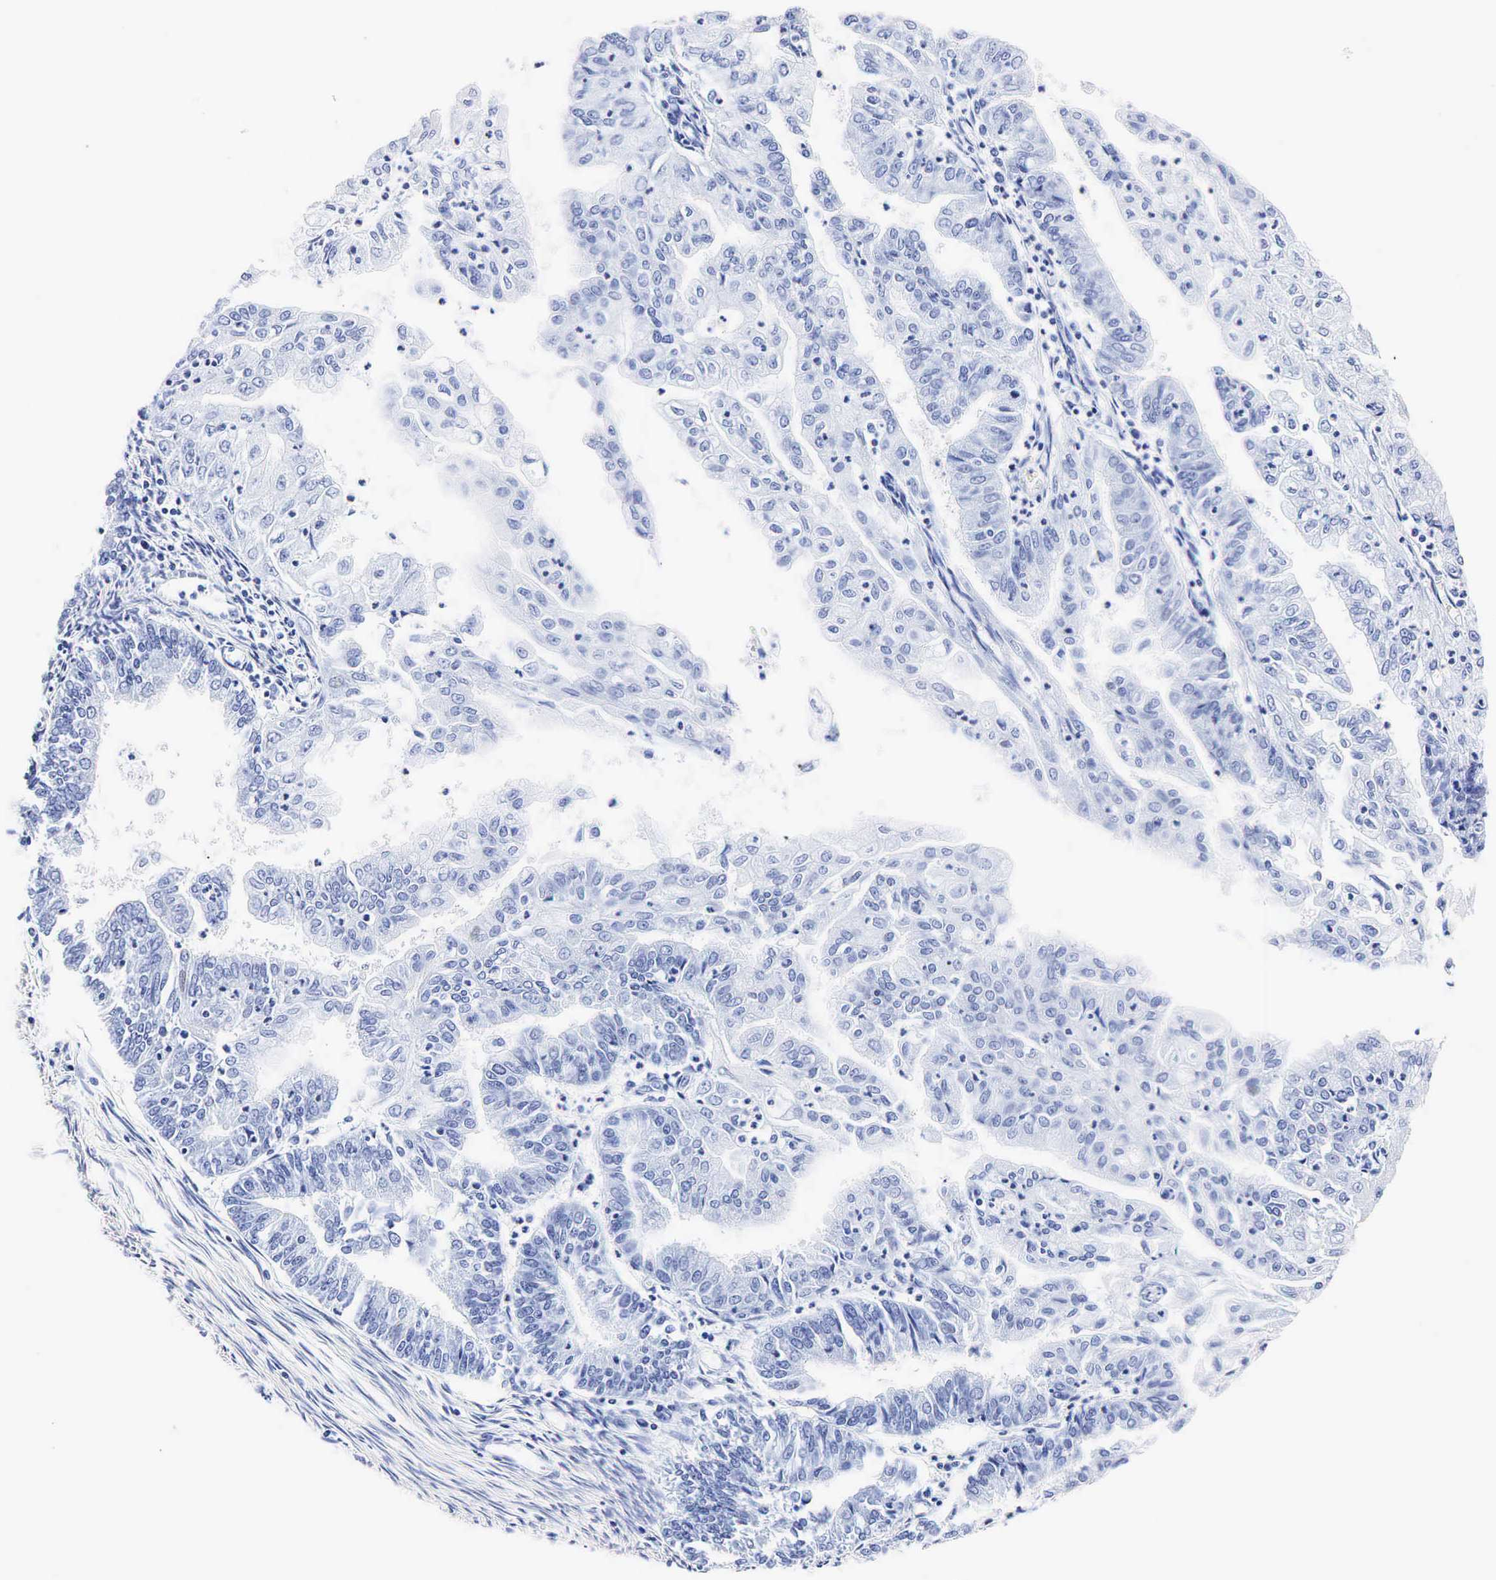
{"staining": {"intensity": "negative", "quantity": "none", "location": "none"}, "tissue": "endometrial cancer", "cell_type": "Tumor cells", "image_type": "cancer", "snomed": [{"axis": "morphology", "description": "Adenocarcinoma, NOS"}, {"axis": "topography", "description": "Endometrium"}], "caption": "This is a photomicrograph of immunohistochemistry staining of adenocarcinoma (endometrial), which shows no staining in tumor cells. The staining is performed using DAB brown chromogen with nuclei counter-stained in using hematoxylin.", "gene": "KLK3", "patient": {"sex": "female", "age": 75}}